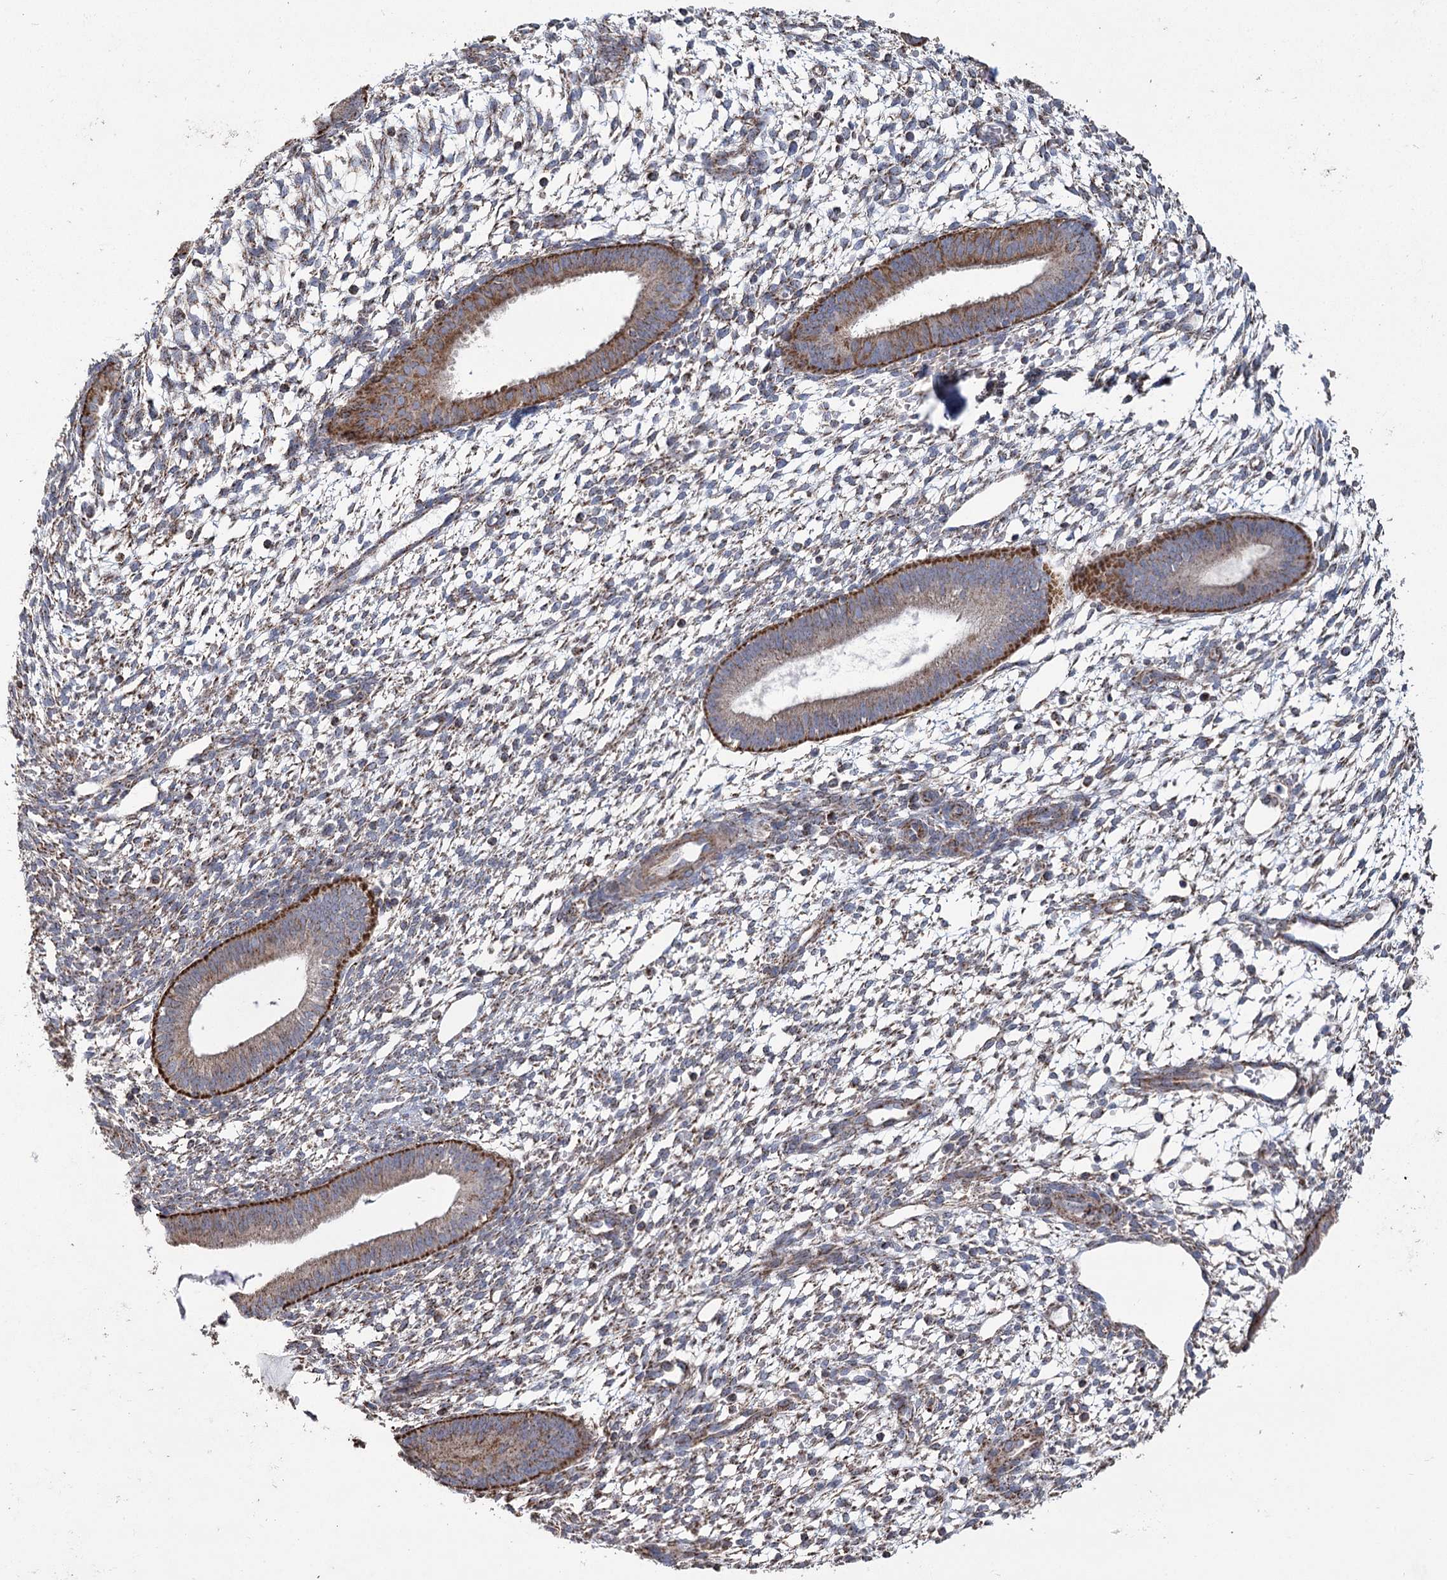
{"staining": {"intensity": "moderate", "quantity": "25%-75%", "location": "cytoplasmic/membranous"}, "tissue": "endometrium", "cell_type": "Cells in endometrial stroma", "image_type": "normal", "snomed": [{"axis": "morphology", "description": "Normal tissue, NOS"}, {"axis": "topography", "description": "Endometrium"}], "caption": "Immunohistochemistry (IHC) photomicrograph of normal endometrium: endometrium stained using immunohistochemistry shows medium levels of moderate protein expression localized specifically in the cytoplasmic/membranous of cells in endometrial stroma, appearing as a cytoplasmic/membranous brown color.", "gene": "RANBP3L", "patient": {"sex": "female", "age": 46}}